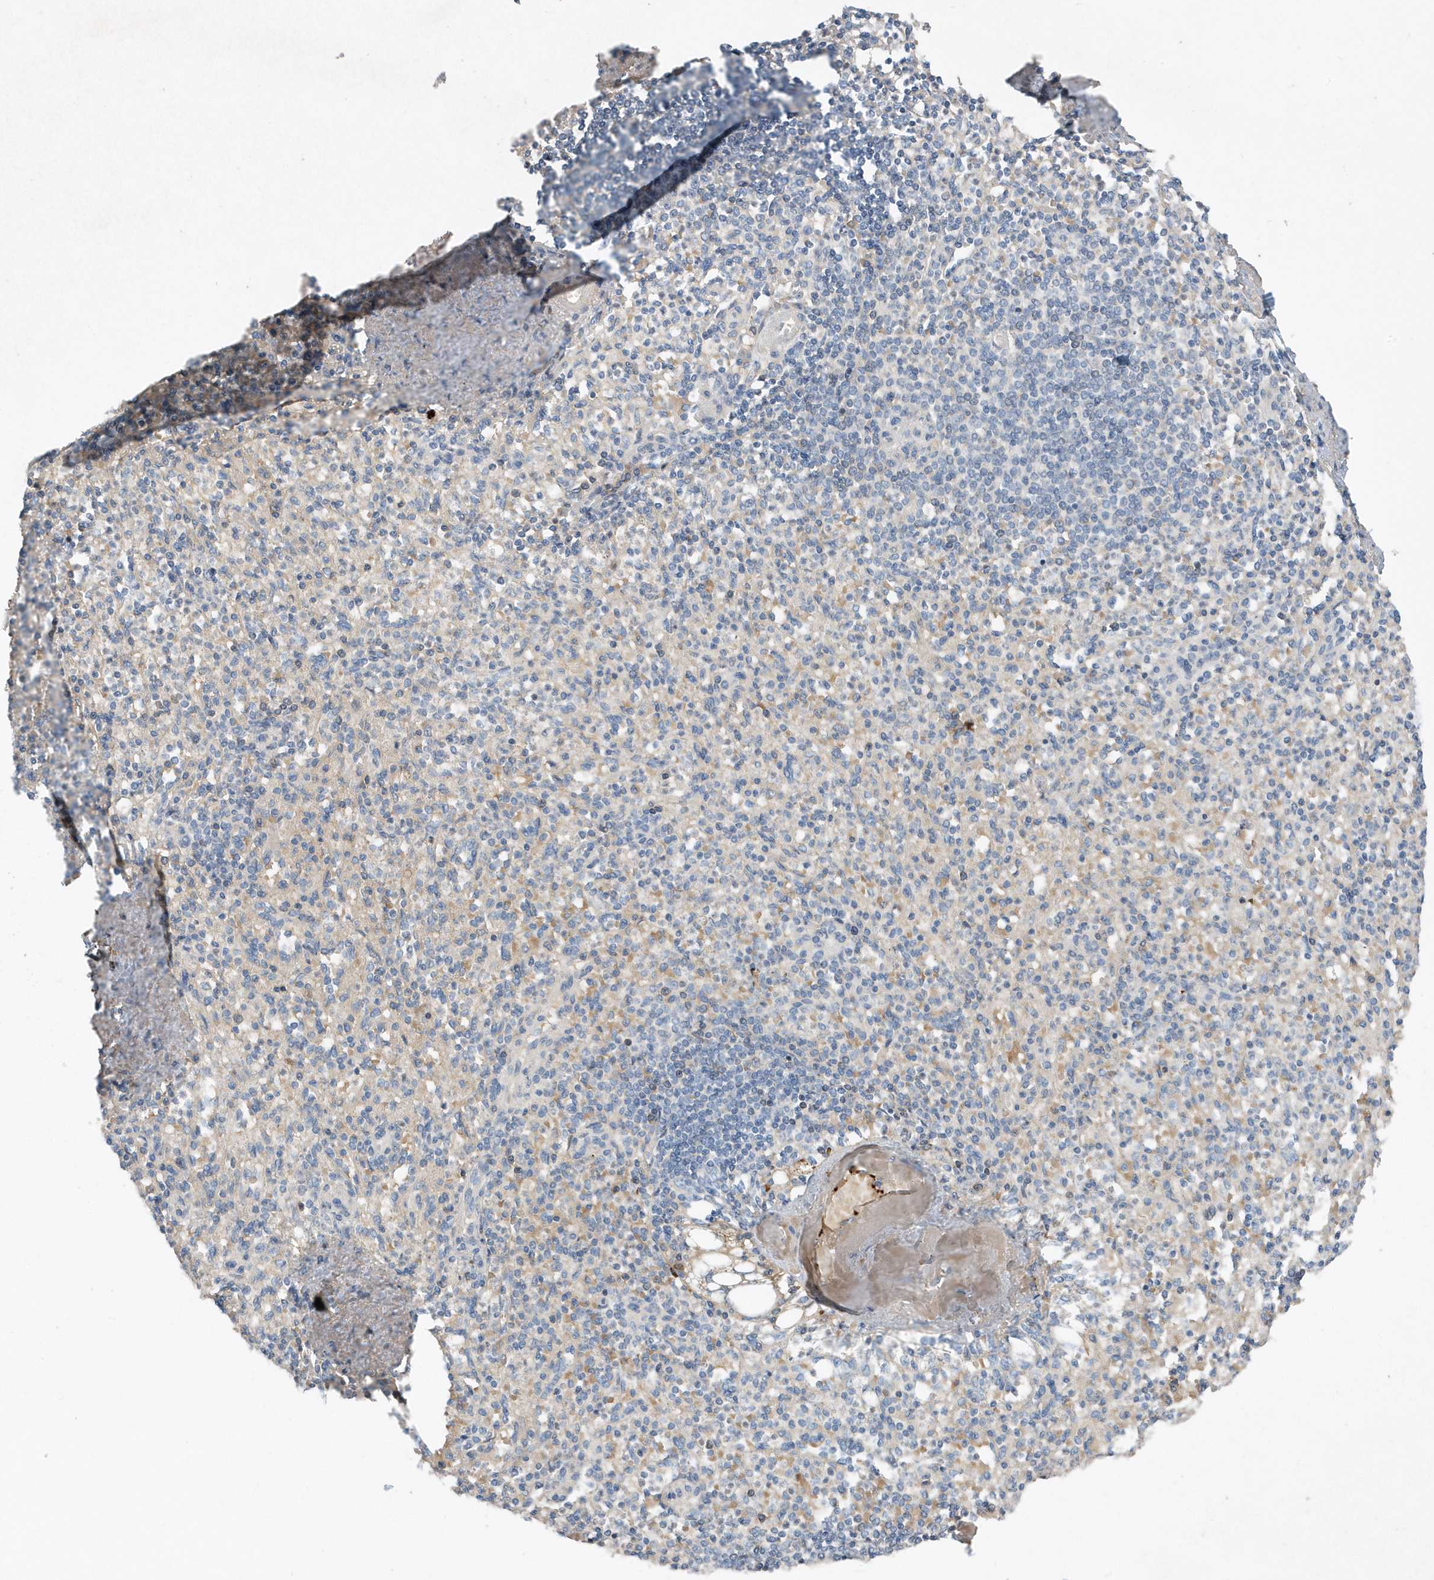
{"staining": {"intensity": "negative", "quantity": "none", "location": "none"}, "tissue": "spleen", "cell_type": "Cells in red pulp", "image_type": "normal", "snomed": [{"axis": "morphology", "description": "Normal tissue, NOS"}, {"axis": "topography", "description": "Spleen"}], "caption": "Image shows no protein staining in cells in red pulp of unremarkable spleen.", "gene": "USP53", "patient": {"sex": "female", "age": 74}}